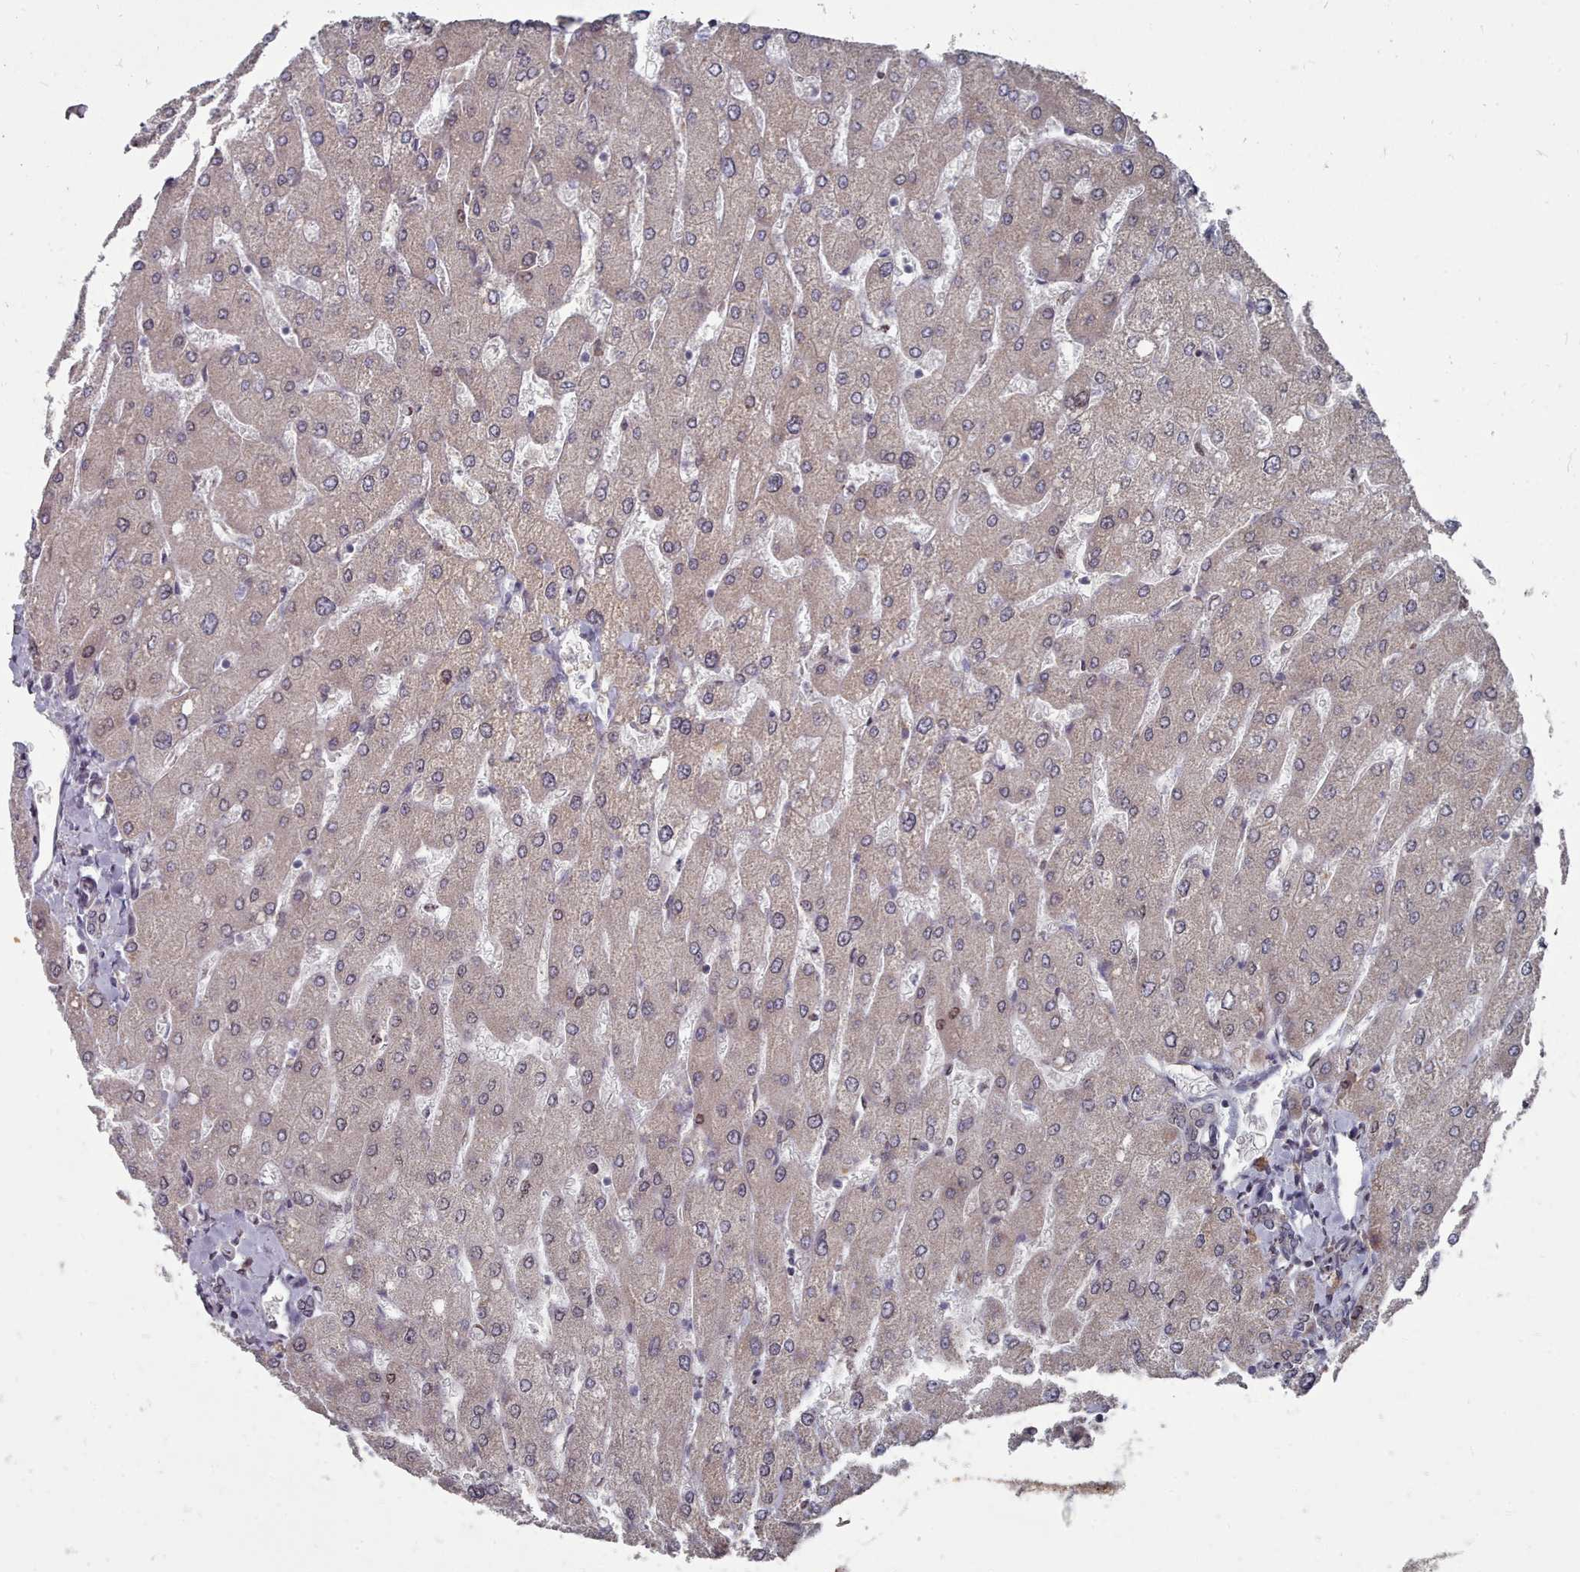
{"staining": {"intensity": "negative", "quantity": "none", "location": "none"}, "tissue": "liver", "cell_type": "Cholangiocytes", "image_type": "normal", "snomed": [{"axis": "morphology", "description": "Normal tissue, NOS"}, {"axis": "topography", "description": "Liver"}], "caption": "High power microscopy histopathology image of an immunohistochemistry micrograph of benign liver, revealing no significant staining in cholangiocytes.", "gene": "ACKR3", "patient": {"sex": "male", "age": 55}}